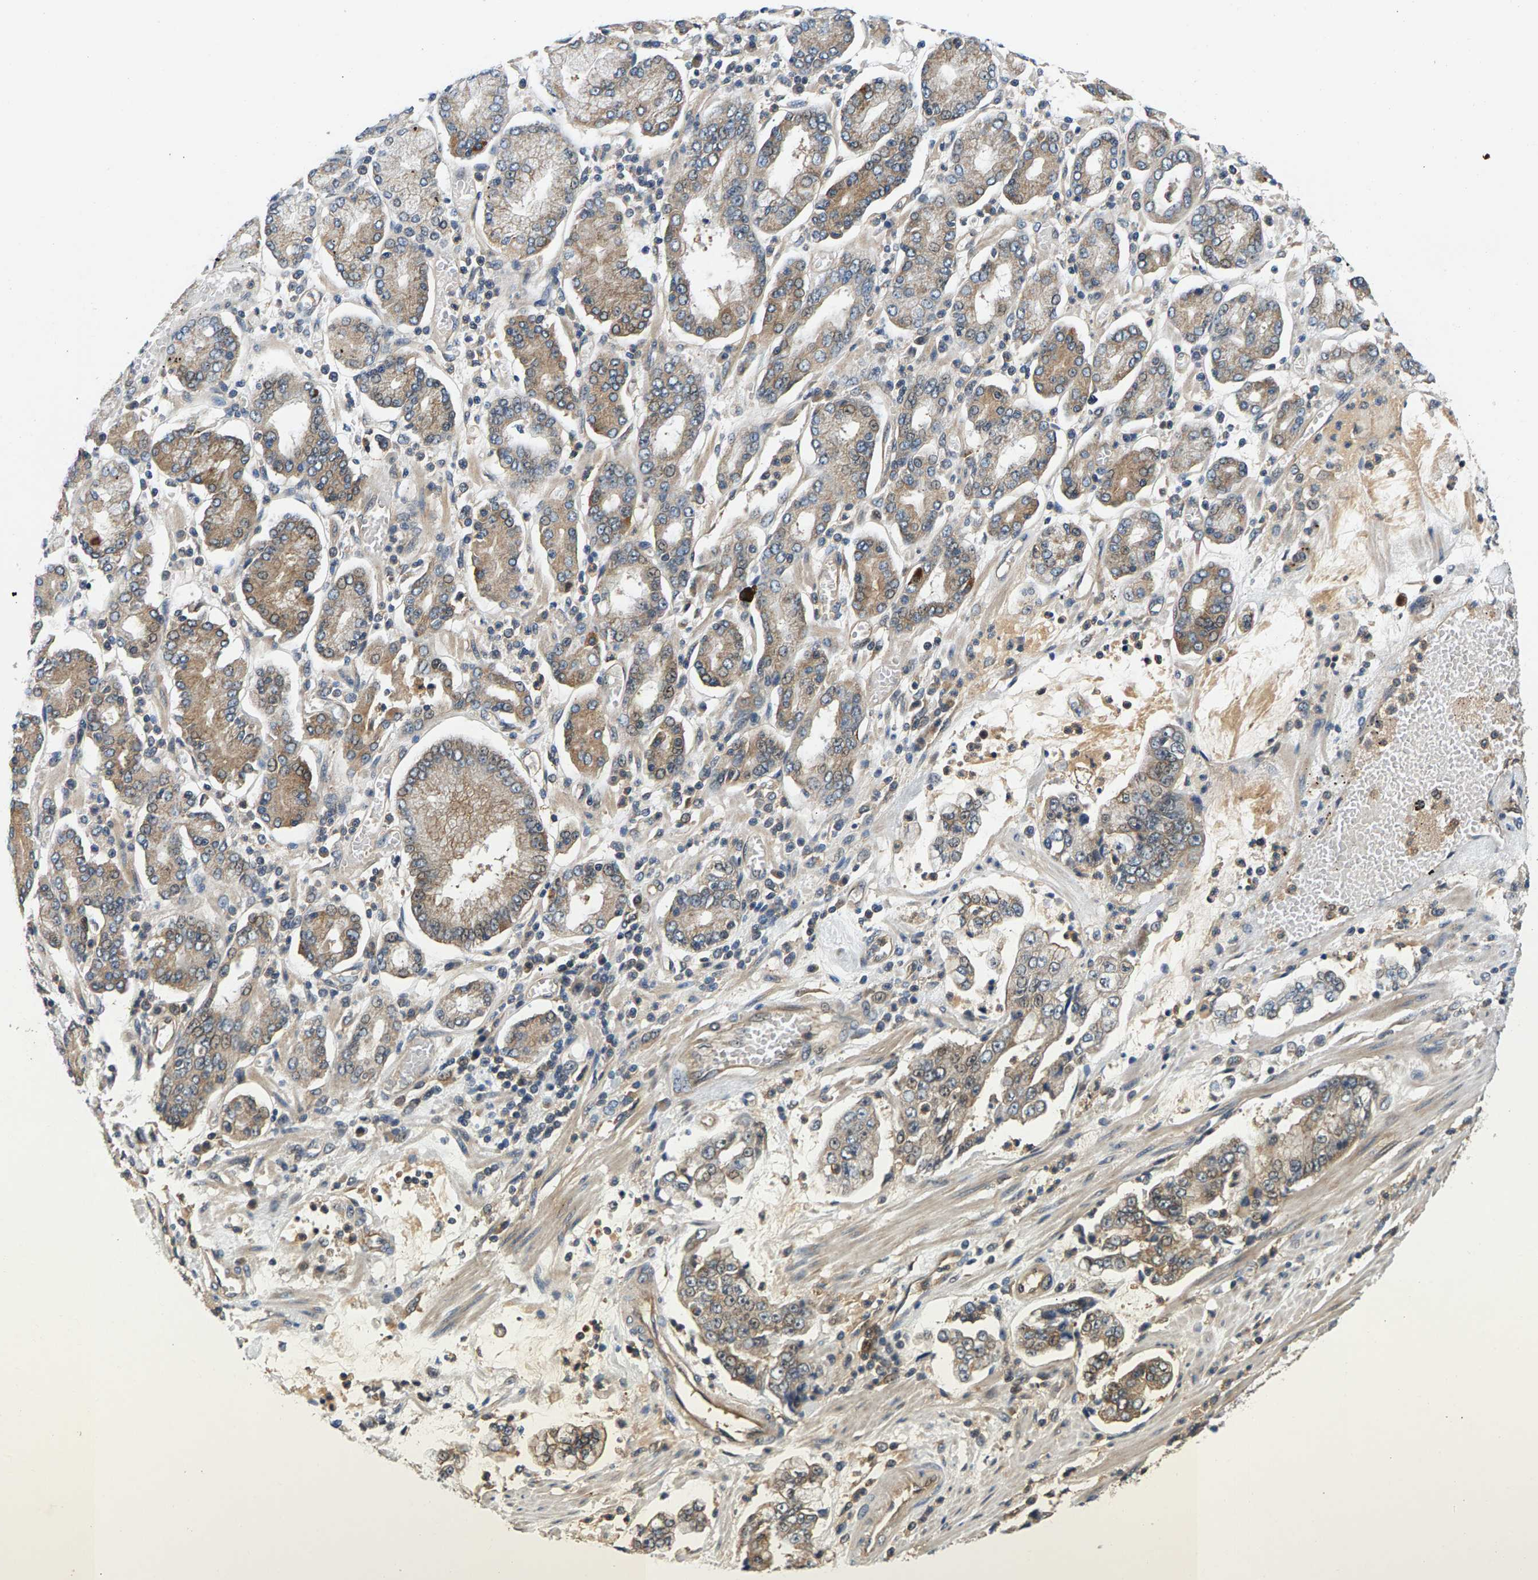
{"staining": {"intensity": "weak", "quantity": "25%-75%", "location": "cytoplasmic/membranous"}, "tissue": "stomach cancer", "cell_type": "Tumor cells", "image_type": "cancer", "snomed": [{"axis": "morphology", "description": "Adenocarcinoma, NOS"}, {"axis": "topography", "description": "Stomach"}], "caption": "The immunohistochemical stain highlights weak cytoplasmic/membranous expression in tumor cells of stomach adenocarcinoma tissue.", "gene": "FAM78A", "patient": {"sex": "male", "age": 76}}